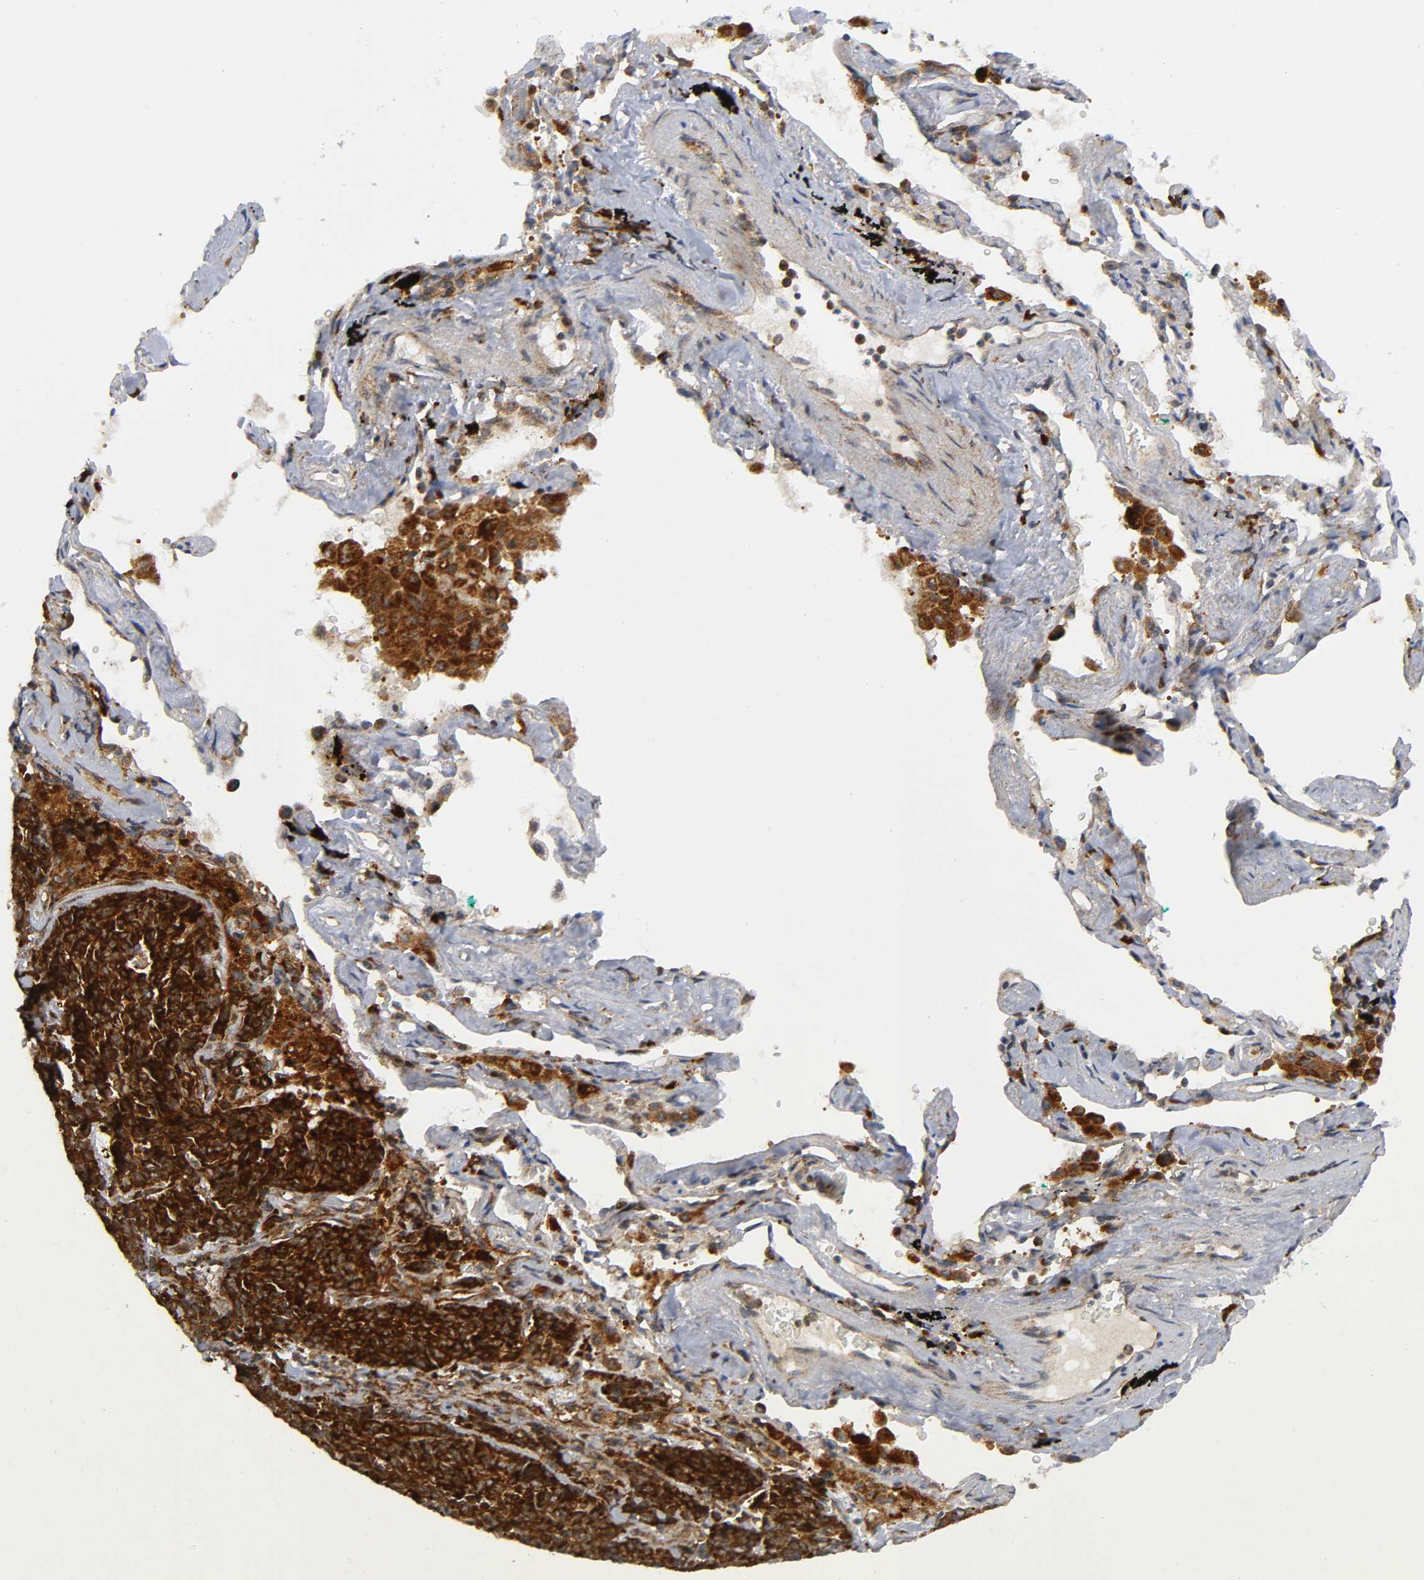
{"staining": {"intensity": "strong", "quantity": ">75%", "location": "cytoplasmic/membranous"}, "tissue": "lung cancer", "cell_type": "Tumor cells", "image_type": "cancer", "snomed": [{"axis": "morphology", "description": "Neoplasm, malignant, NOS"}, {"axis": "topography", "description": "Lung"}], "caption": "The histopathology image reveals a brown stain indicating the presence of a protein in the cytoplasmic/membranous of tumor cells in lung cancer (malignant neoplasm).", "gene": "EIF5", "patient": {"sex": "female", "age": 58}}